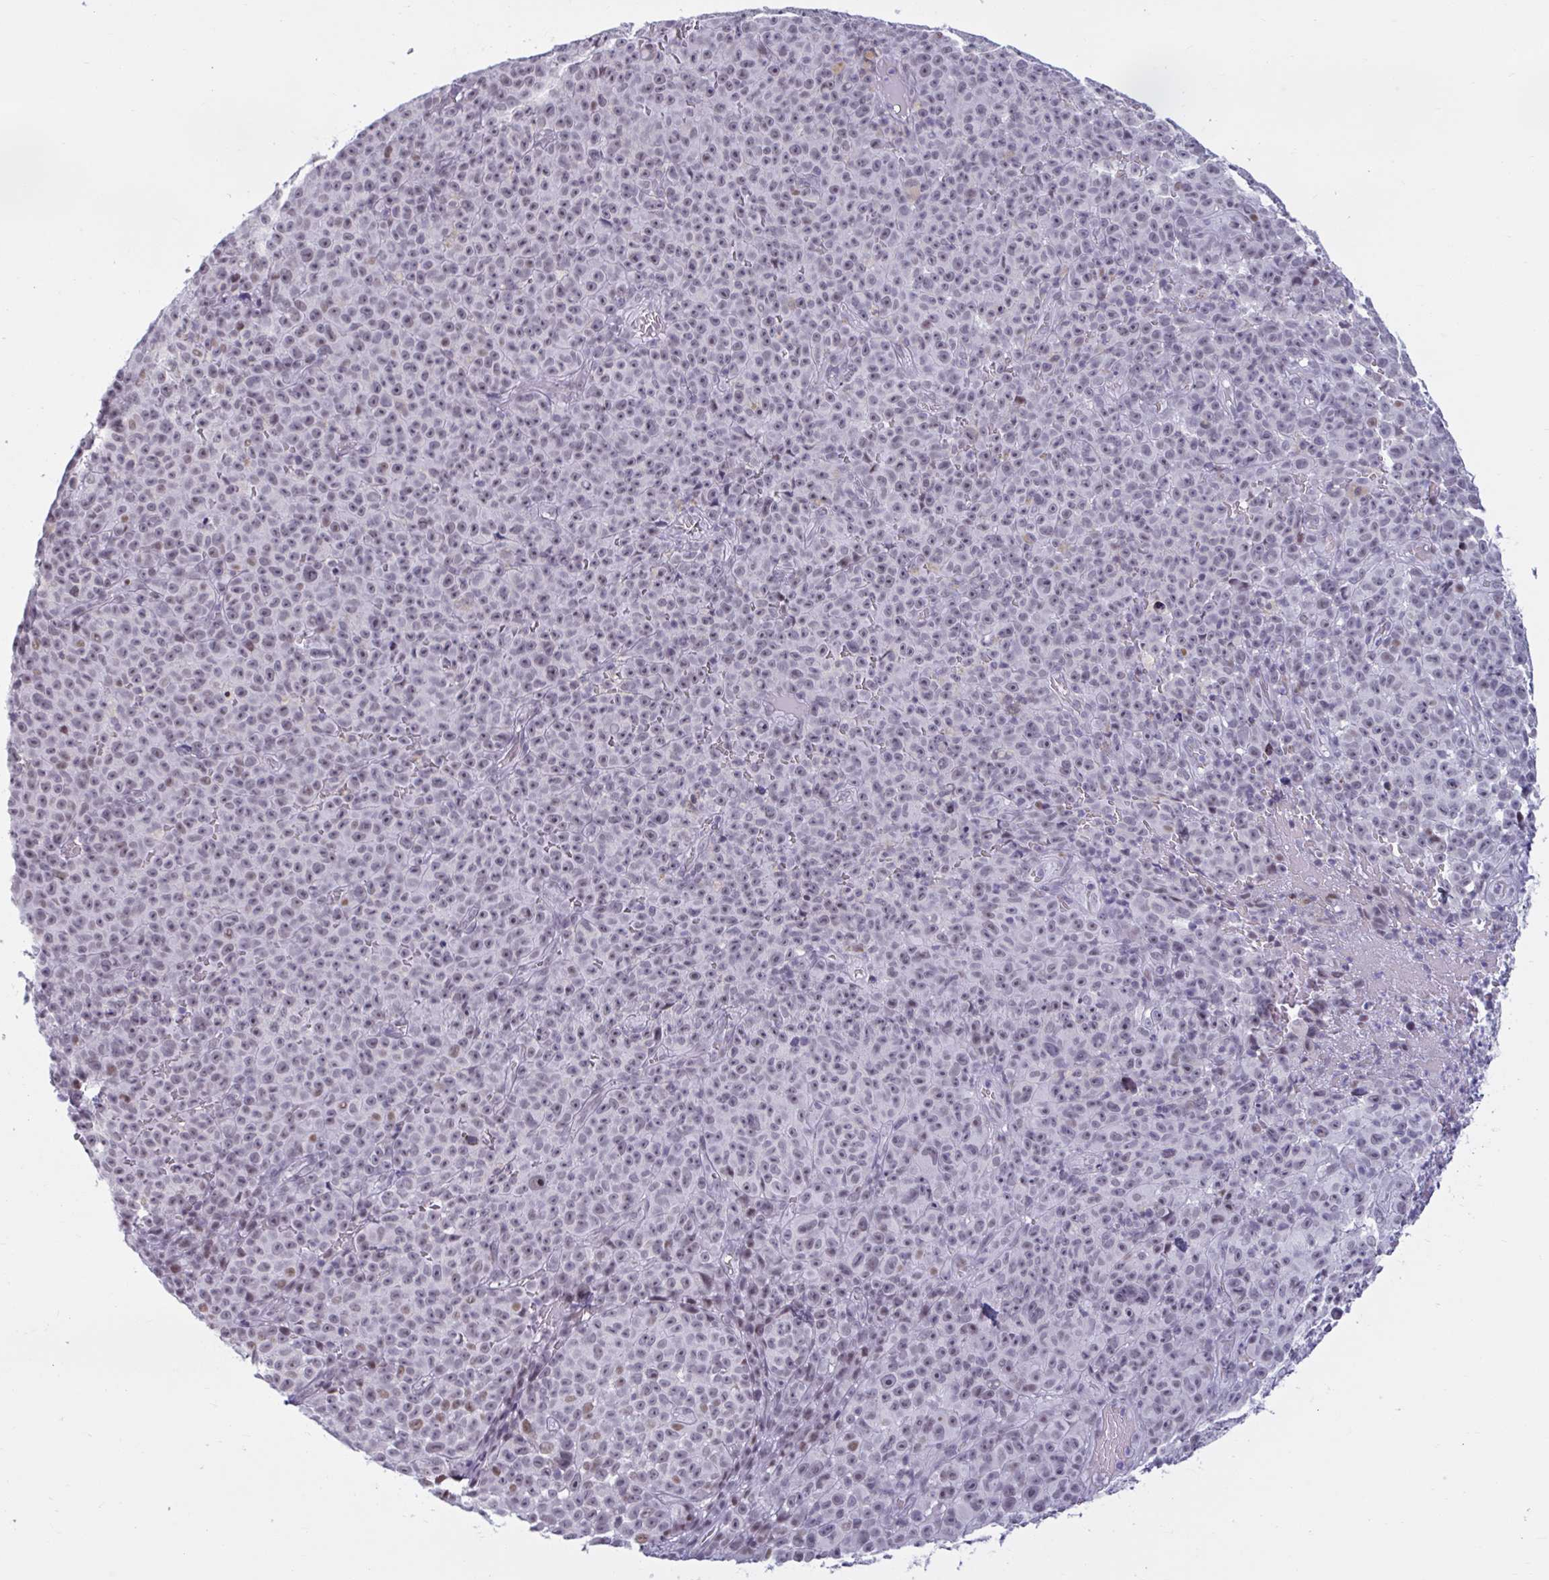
{"staining": {"intensity": "moderate", "quantity": "<25%", "location": "nuclear"}, "tissue": "melanoma", "cell_type": "Tumor cells", "image_type": "cancer", "snomed": [{"axis": "morphology", "description": "Malignant melanoma, NOS"}, {"axis": "topography", "description": "Skin"}], "caption": "Approximately <25% of tumor cells in human melanoma show moderate nuclear protein staining as visualized by brown immunohistochemical staining.", "gene": "HSD17B6", "patient": {"sex": "female", "age": 82}}